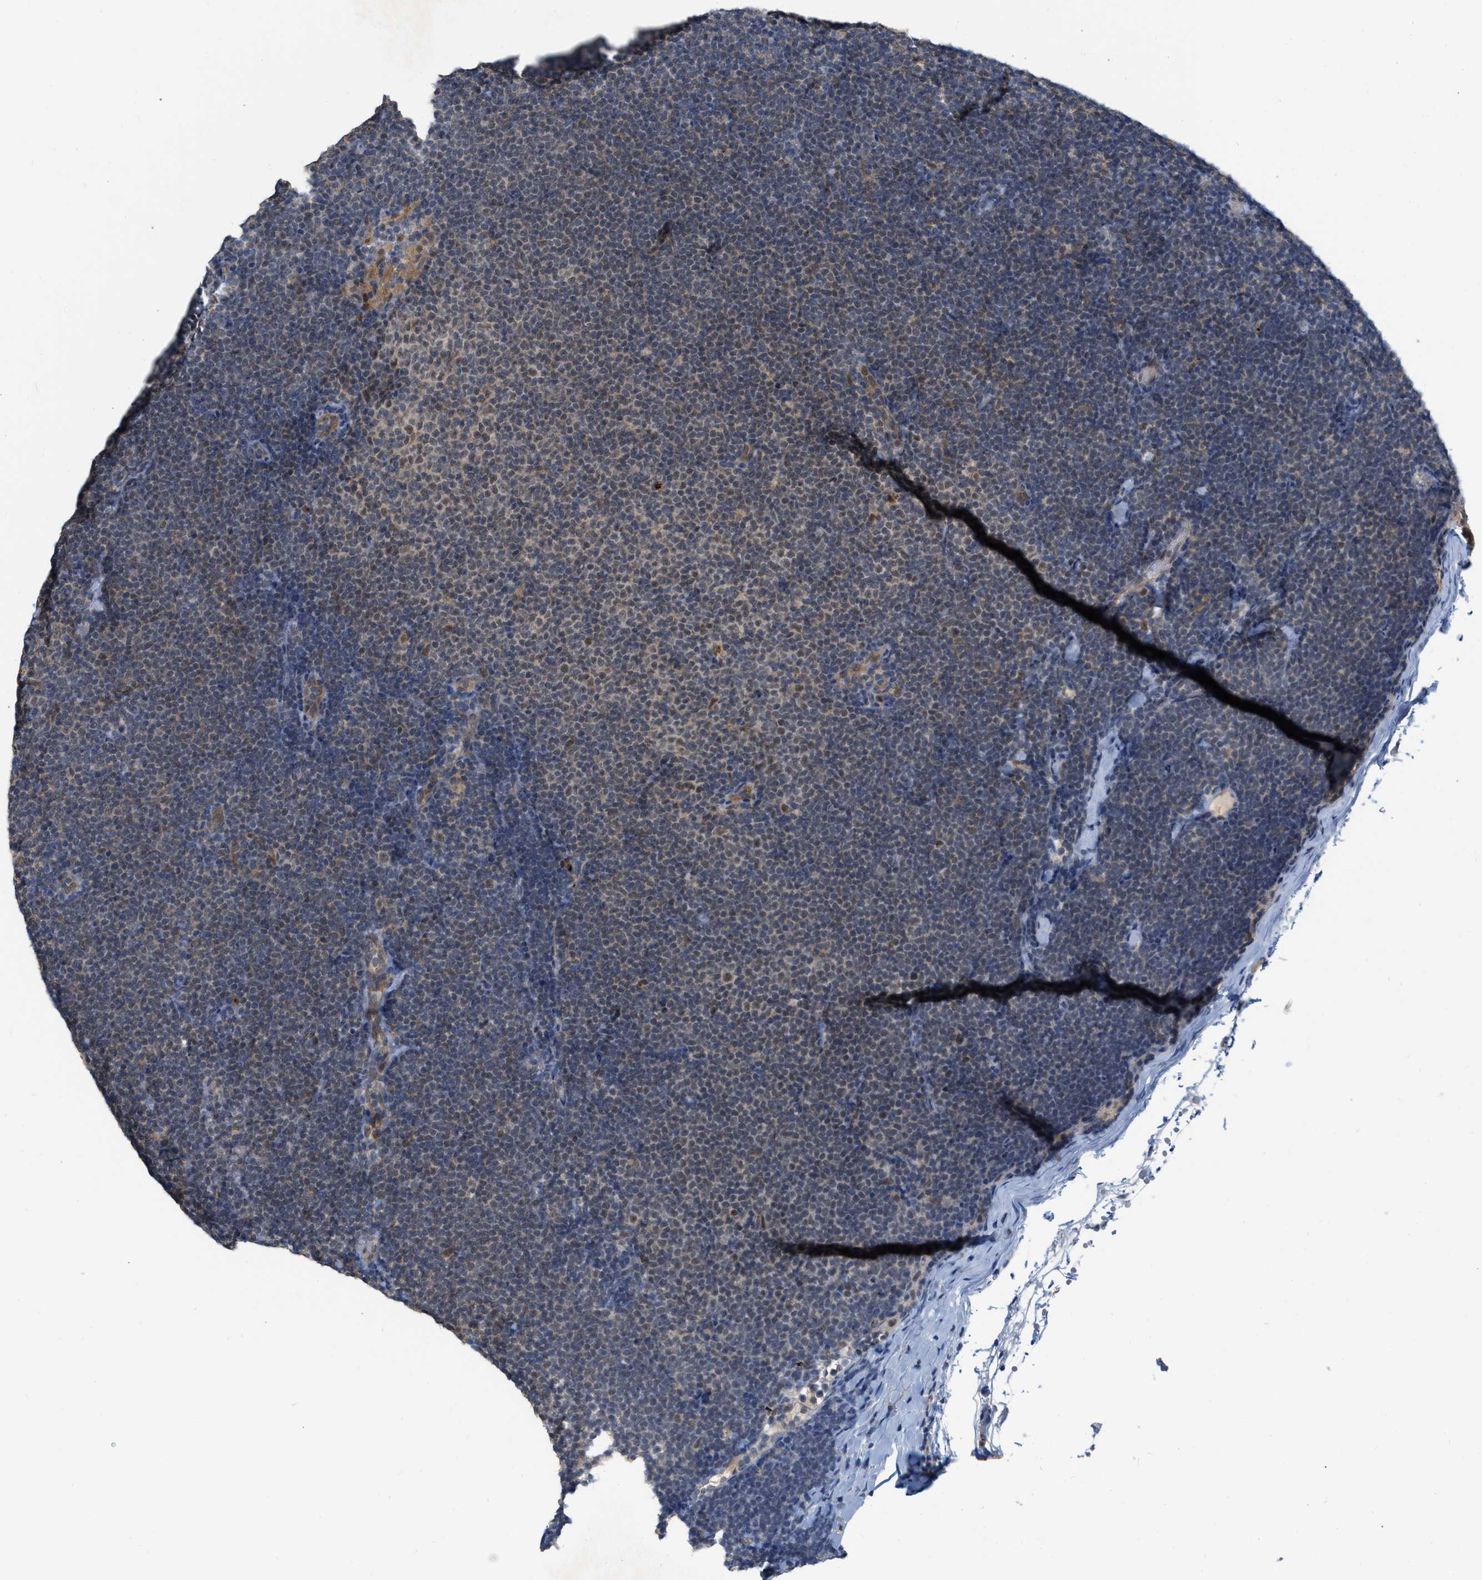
{"staining": {"intensity": "negative", "quantity": "none", "location": "none"}, "tissue": "lymphoma", "cell_type": "Tumor cells", "image_type": "cancer", "snomed": [{"axis": "morphology", "description": "Malignant lymphoma, non-Hodgkin's type, Low grade"}, {"axis": "topography", "description": "Lymph node"}], "caption": "Tumor cells are negative for protein expression in human low-grade malignant lymphoma, non-Hodgkin's type. (DAB IHC with hematoxylin counter stain).", "gene": "NAPEPLD", "patient": {"sex": "female", "age": 53}}